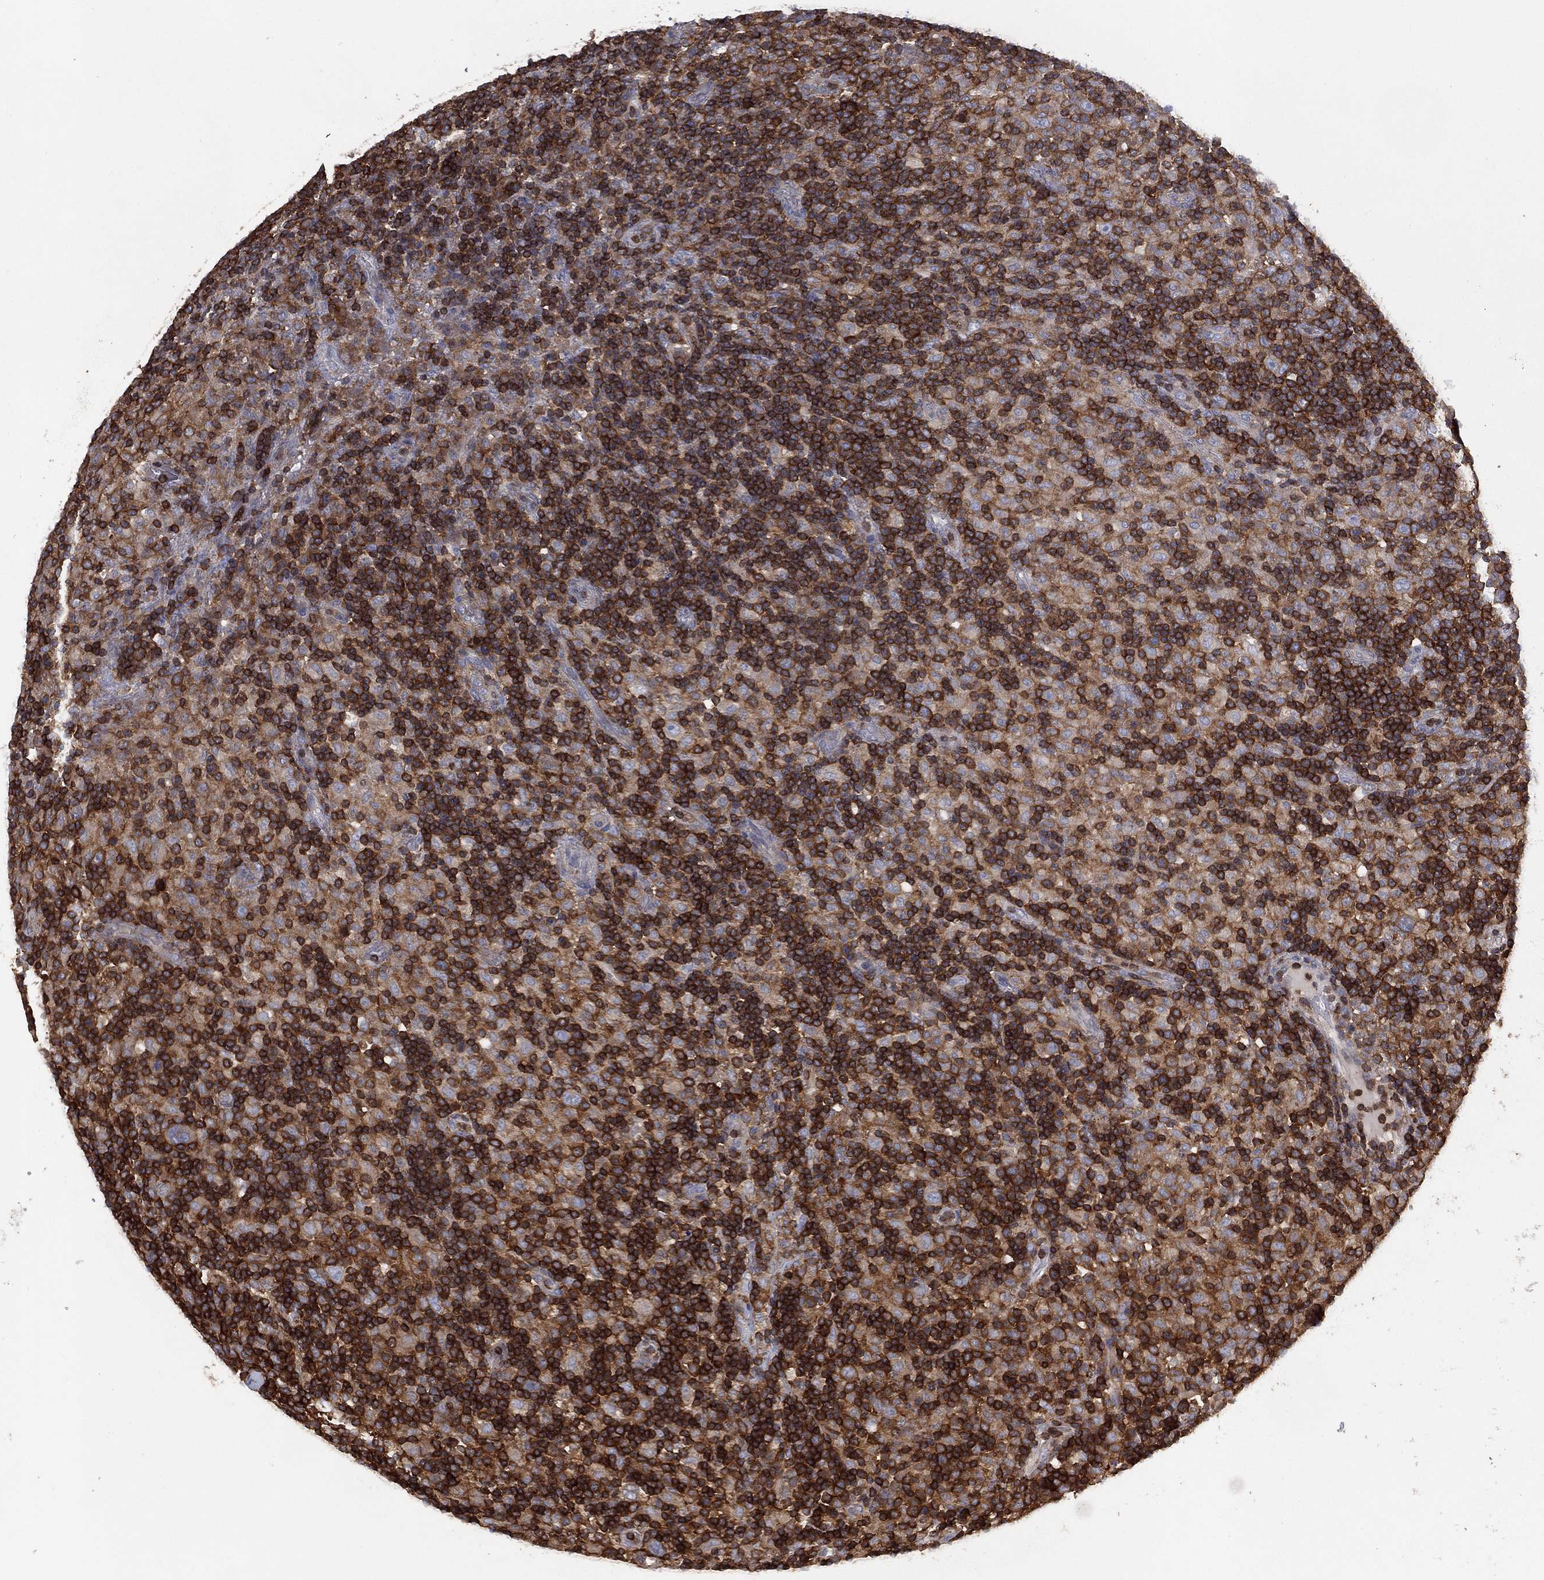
{"staining": {"intensity": "moderate", "quantity": "<25%", "location": "cytoplasmic/membranous"}, "tissue": "lymphoma", "cell_type": "Tumor cells", "image_type": "cancer", "snomed": [{"axis": "morphology", "description": "Hodgkin's disease, NOS"}, {"axis": "topography", "description": "Lymph node"}], "caption": "An image of human lymphoma stained for a protein shows moderate cytoplasmic/membranous brown staining in tumor cells.", "gene": "DOCK8", "patient": {"sex": "male", "age": 70}}